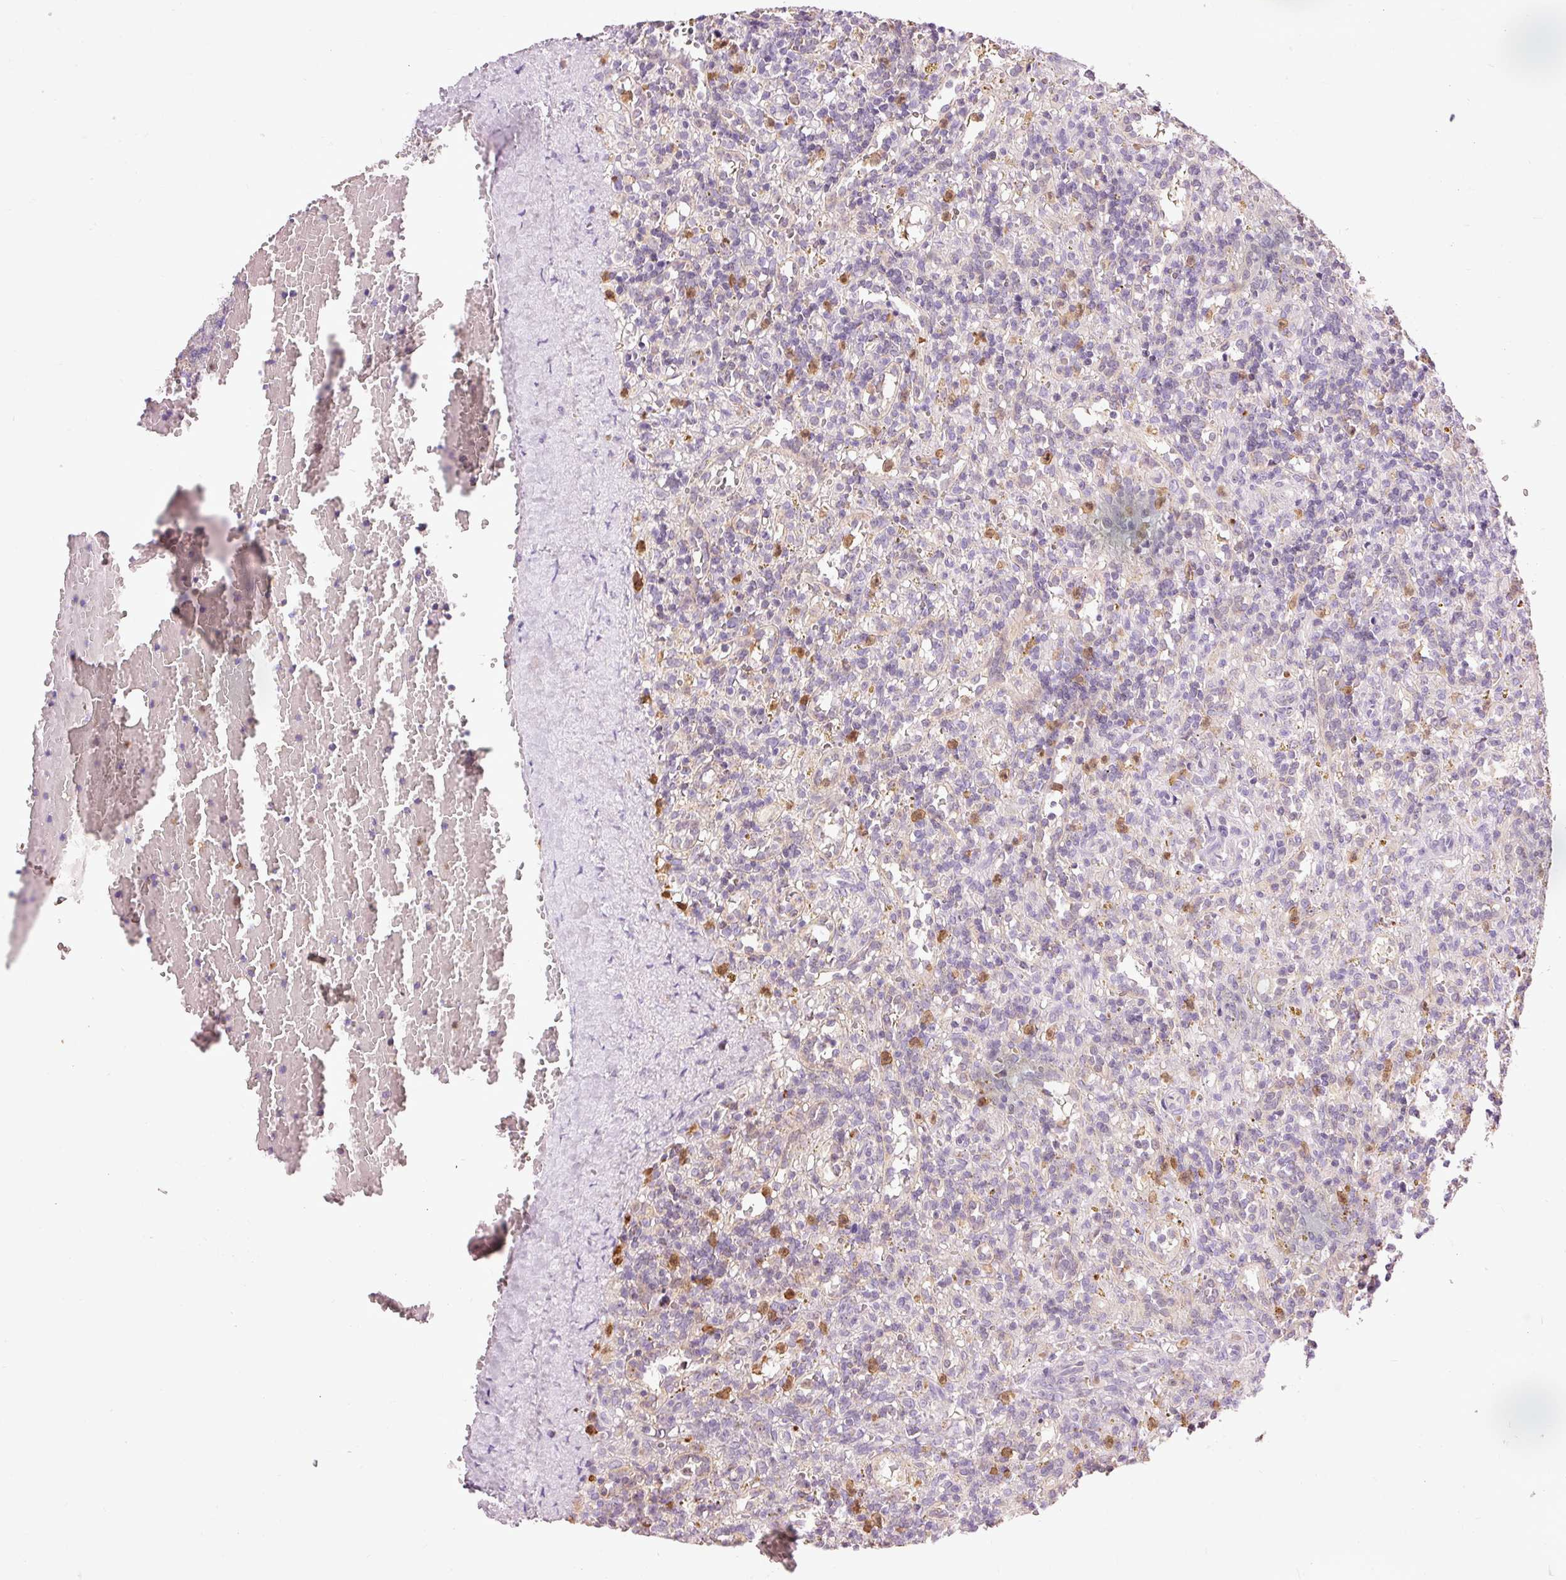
{"staining": {"intensity": "negative", "quantity": "none", "location": "none"}, "tissue": "lymphoma", "cell_type": "Tumor cells", "image_type": "cancer", "snomed": [{"axis": "morphology", "description": "Malignant lymphoma, non-Hodgkin's type, Low grade"}, {"axis": "topography", "description": "Spleen"}], "caption": "Histopathology image shows no significant protein positivity in tumor cells of low-grade malignant lymphoma, non-Hodgkin's type.", "gene": "PRDX5", "patient": {"sex": "male", "age": 67}}